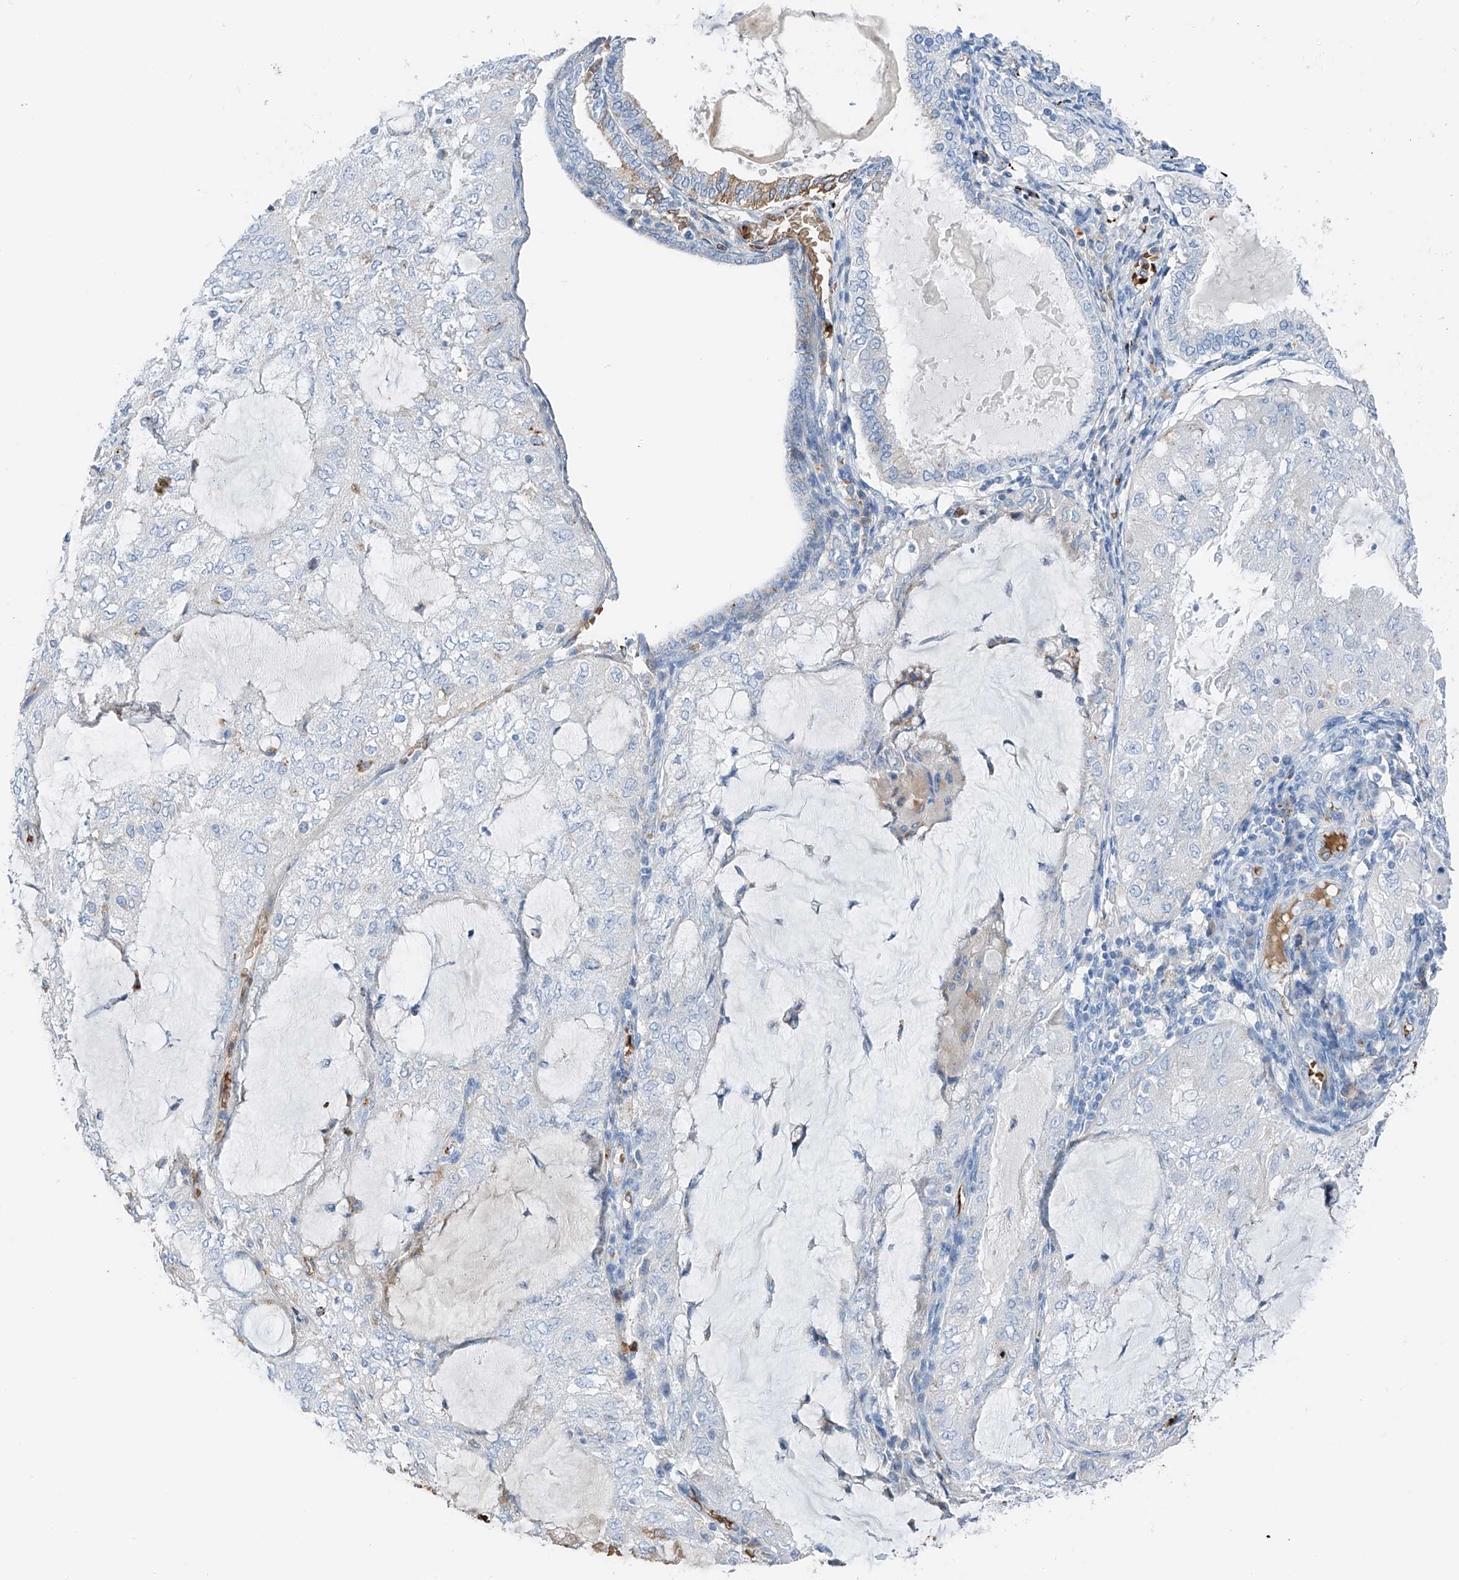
{"staining": {"intensity": "negative", "quantity": "none", "location": "none"}, "tissue": "endometrial cancer", "cell_type": "Tumor cells", "image_type": "cancer", "snomed": [{"axis": "morphology", "description": "Adenocarcinoma, NOS"}, {"axis": "topography", "description": "Endometrium"}], "caption": "Tumor cells show no significant protein staining in adenocarcinoma (endometrial).", "gene": "PRSS23", "patient": {"sex": "female", "age": 81}}